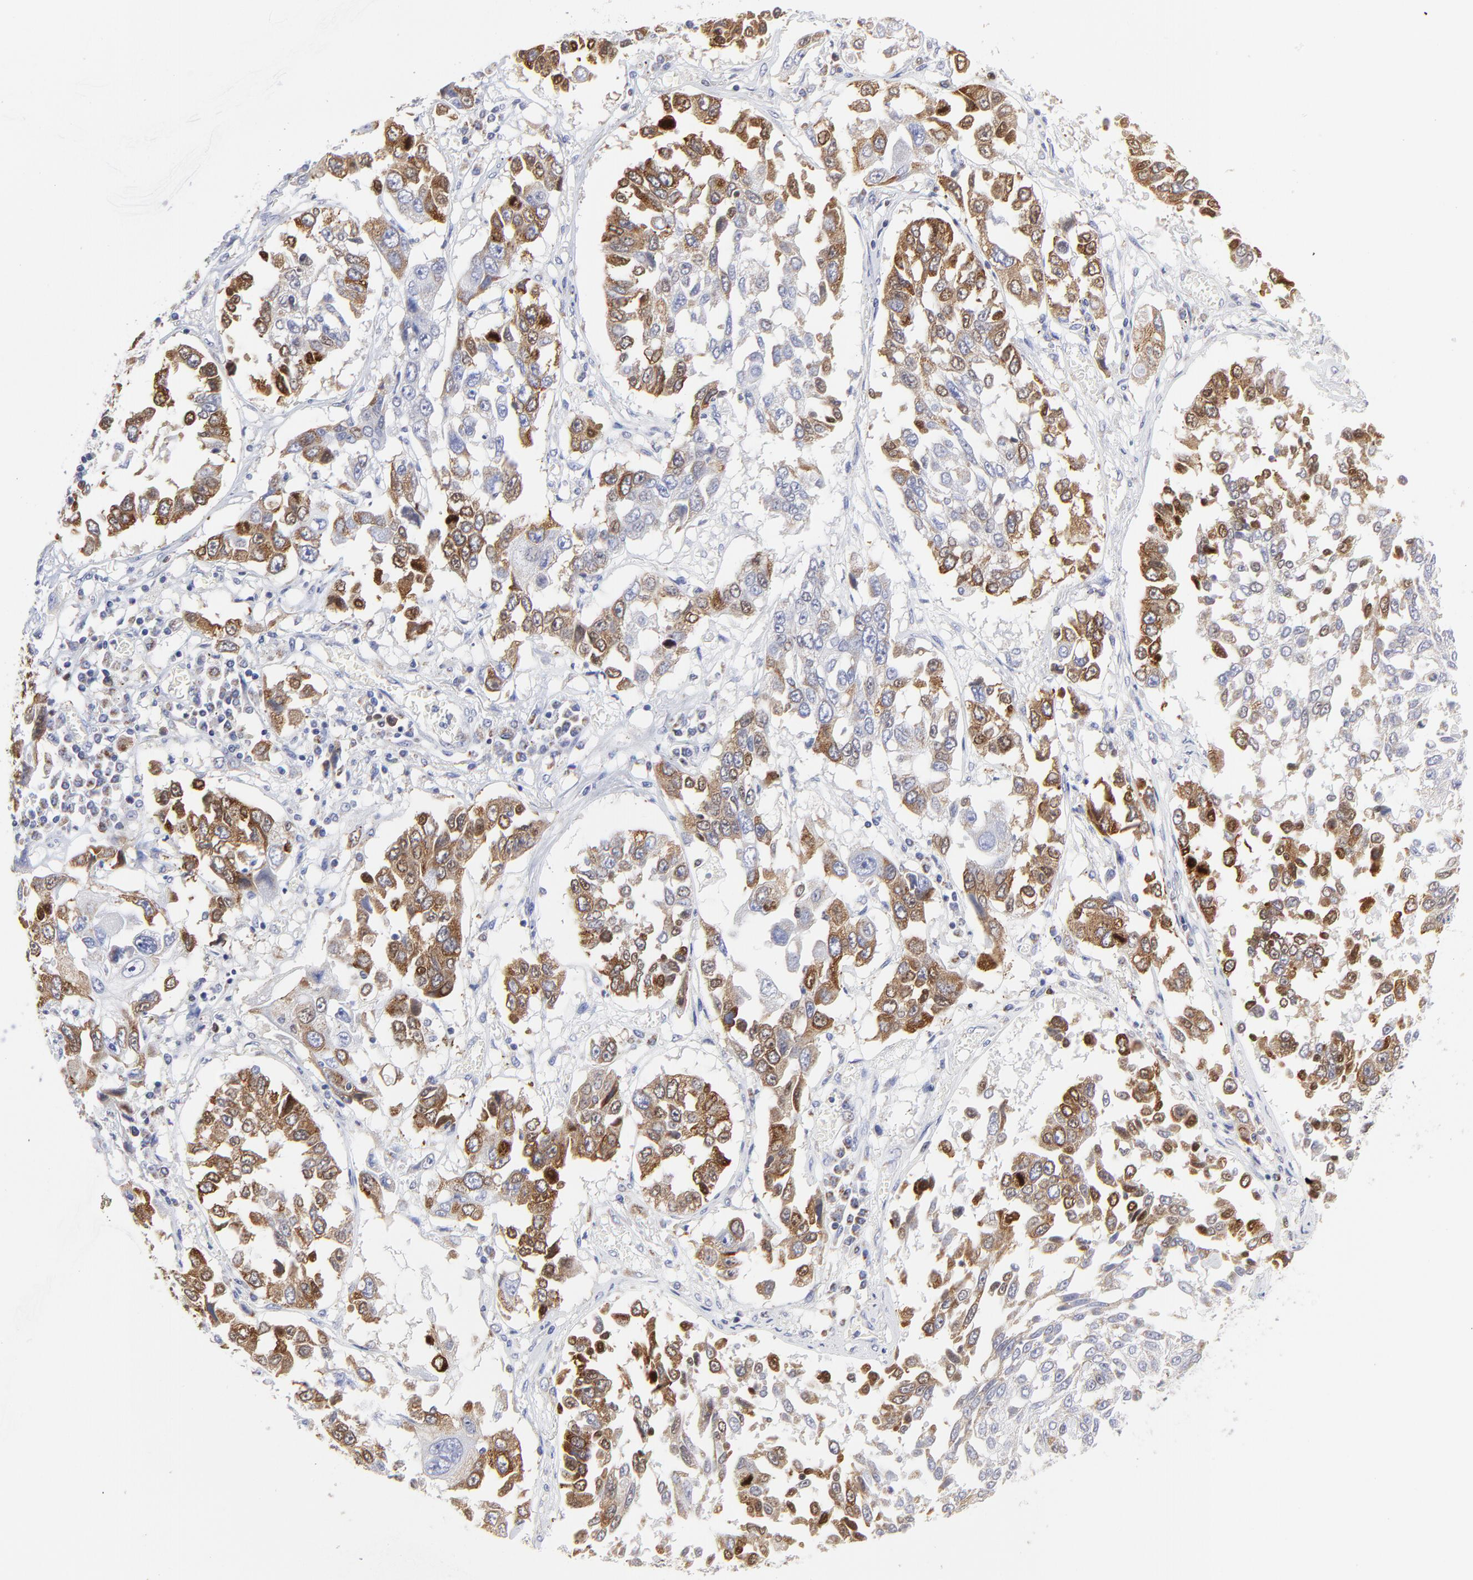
{"staining": {"intensity": "moderate", "quantity": ">75%", "location": "cytoplasmic/membranous,nuclear"}, "tissue": "lung cancer", "cell_type": "Tumor cells", "image_type": "cancer", "snomed": [{"axis": "morphology", "description": "Squamous cell carcinoma, NOS"}, {"axis": "topography", "description": "Lung"}], "caption": "Immunohistochemistry (DAB) staining of lung cancer (squamous cell carcinoma) exhibits moderate cytoplasmic/membranous and nuclear protein staining in about >75% of tumor cells.", "gene": "NCAPH", "patient": {"sex": "male", "age": 71}}